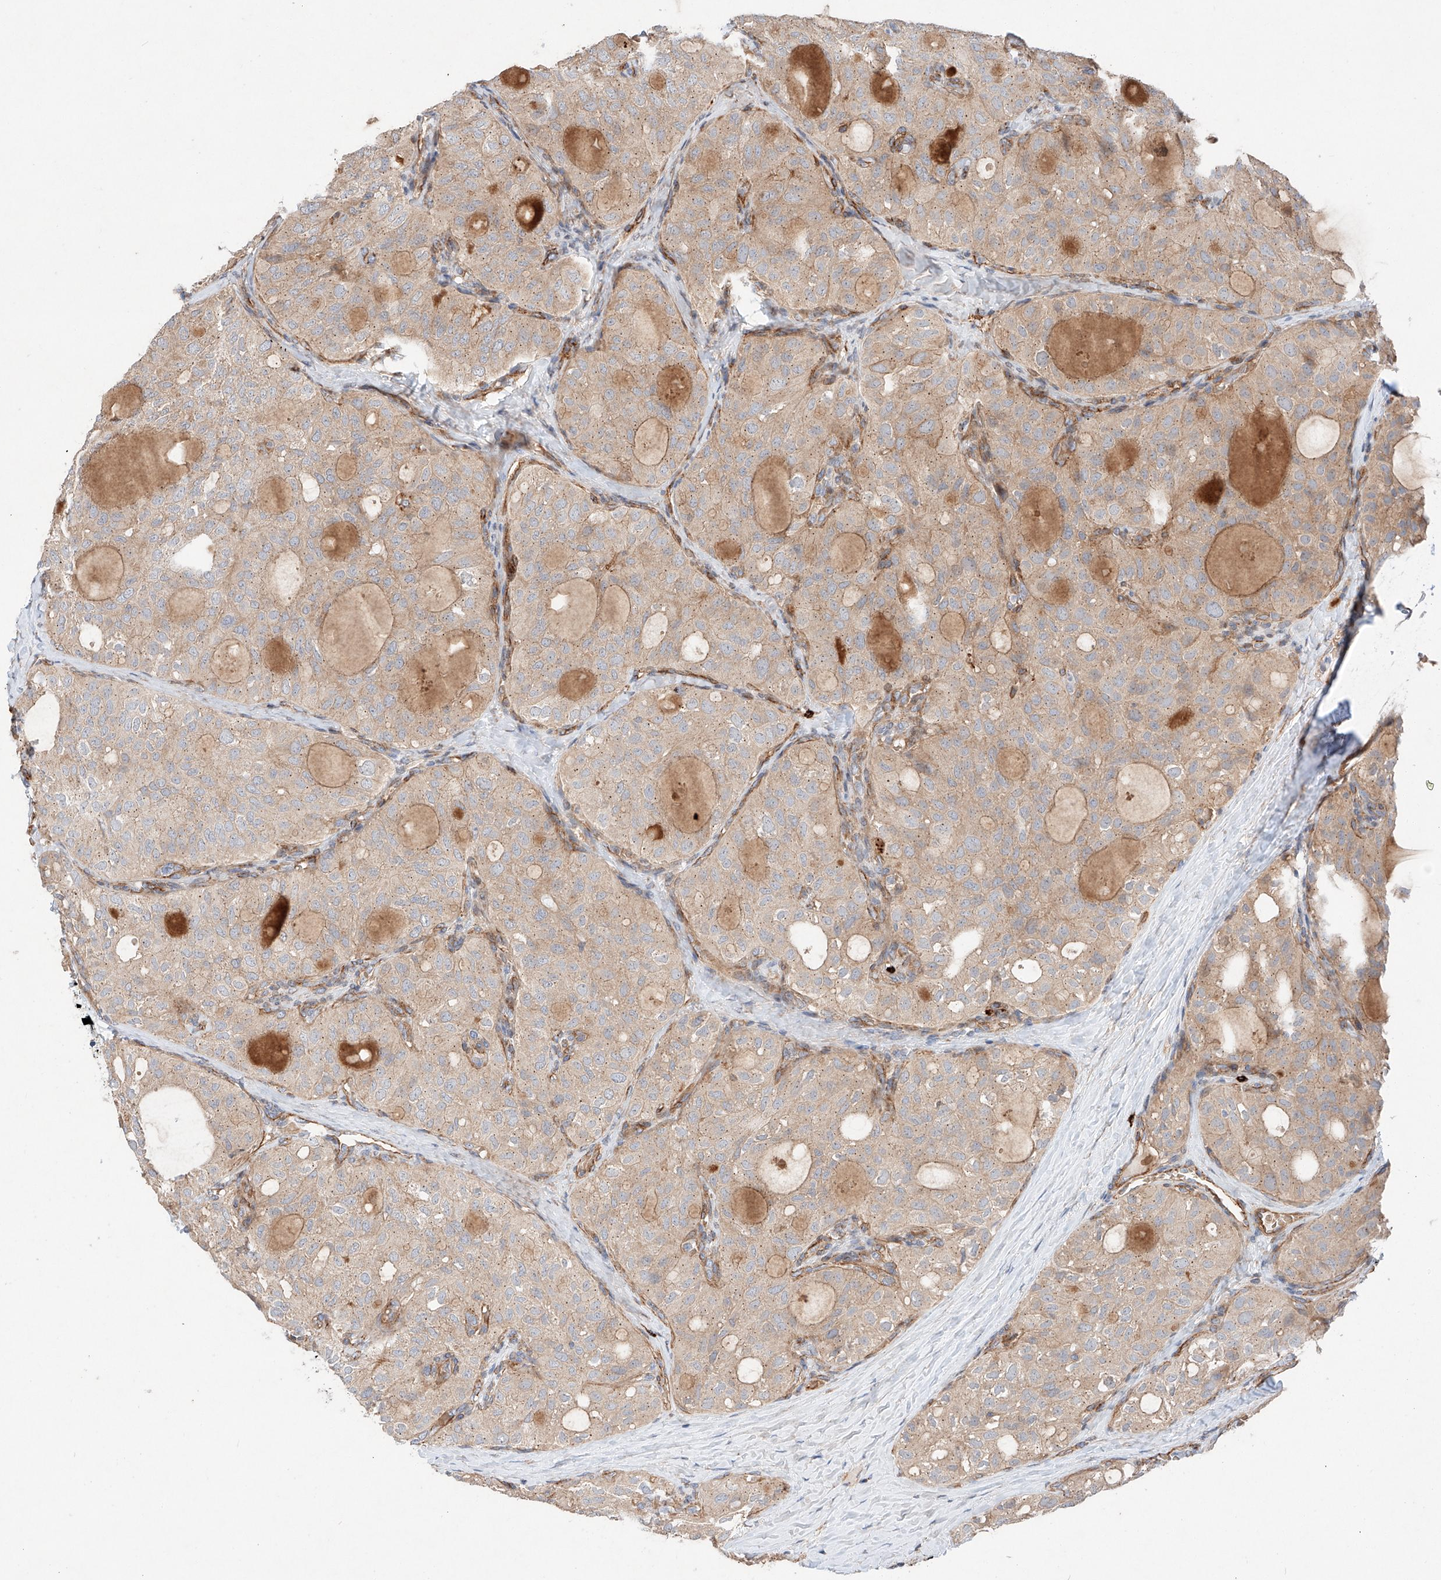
{"staining": {"intensity": "weak", "quantity": ">75%", "location": "cytoplasmic/membranous"}, "tissue": "thyroid cancer", "cell_type": "Tumor cells", "image_type": "cancer", "snomed": [{"axis": "morphology", "description": "Follicular adenoma carcinoma, NOS"}, {"axis": "topography", "description": "Thyroid gland"}], "caption": "Tumor cells demonstrate low levels of weak cytoplasmic/membranous staining in about >75% of cells in thyroid follicular adenoma carcinoma.", "gene": "MINDY4", "patient": {"sex": "male", "age": 75}}